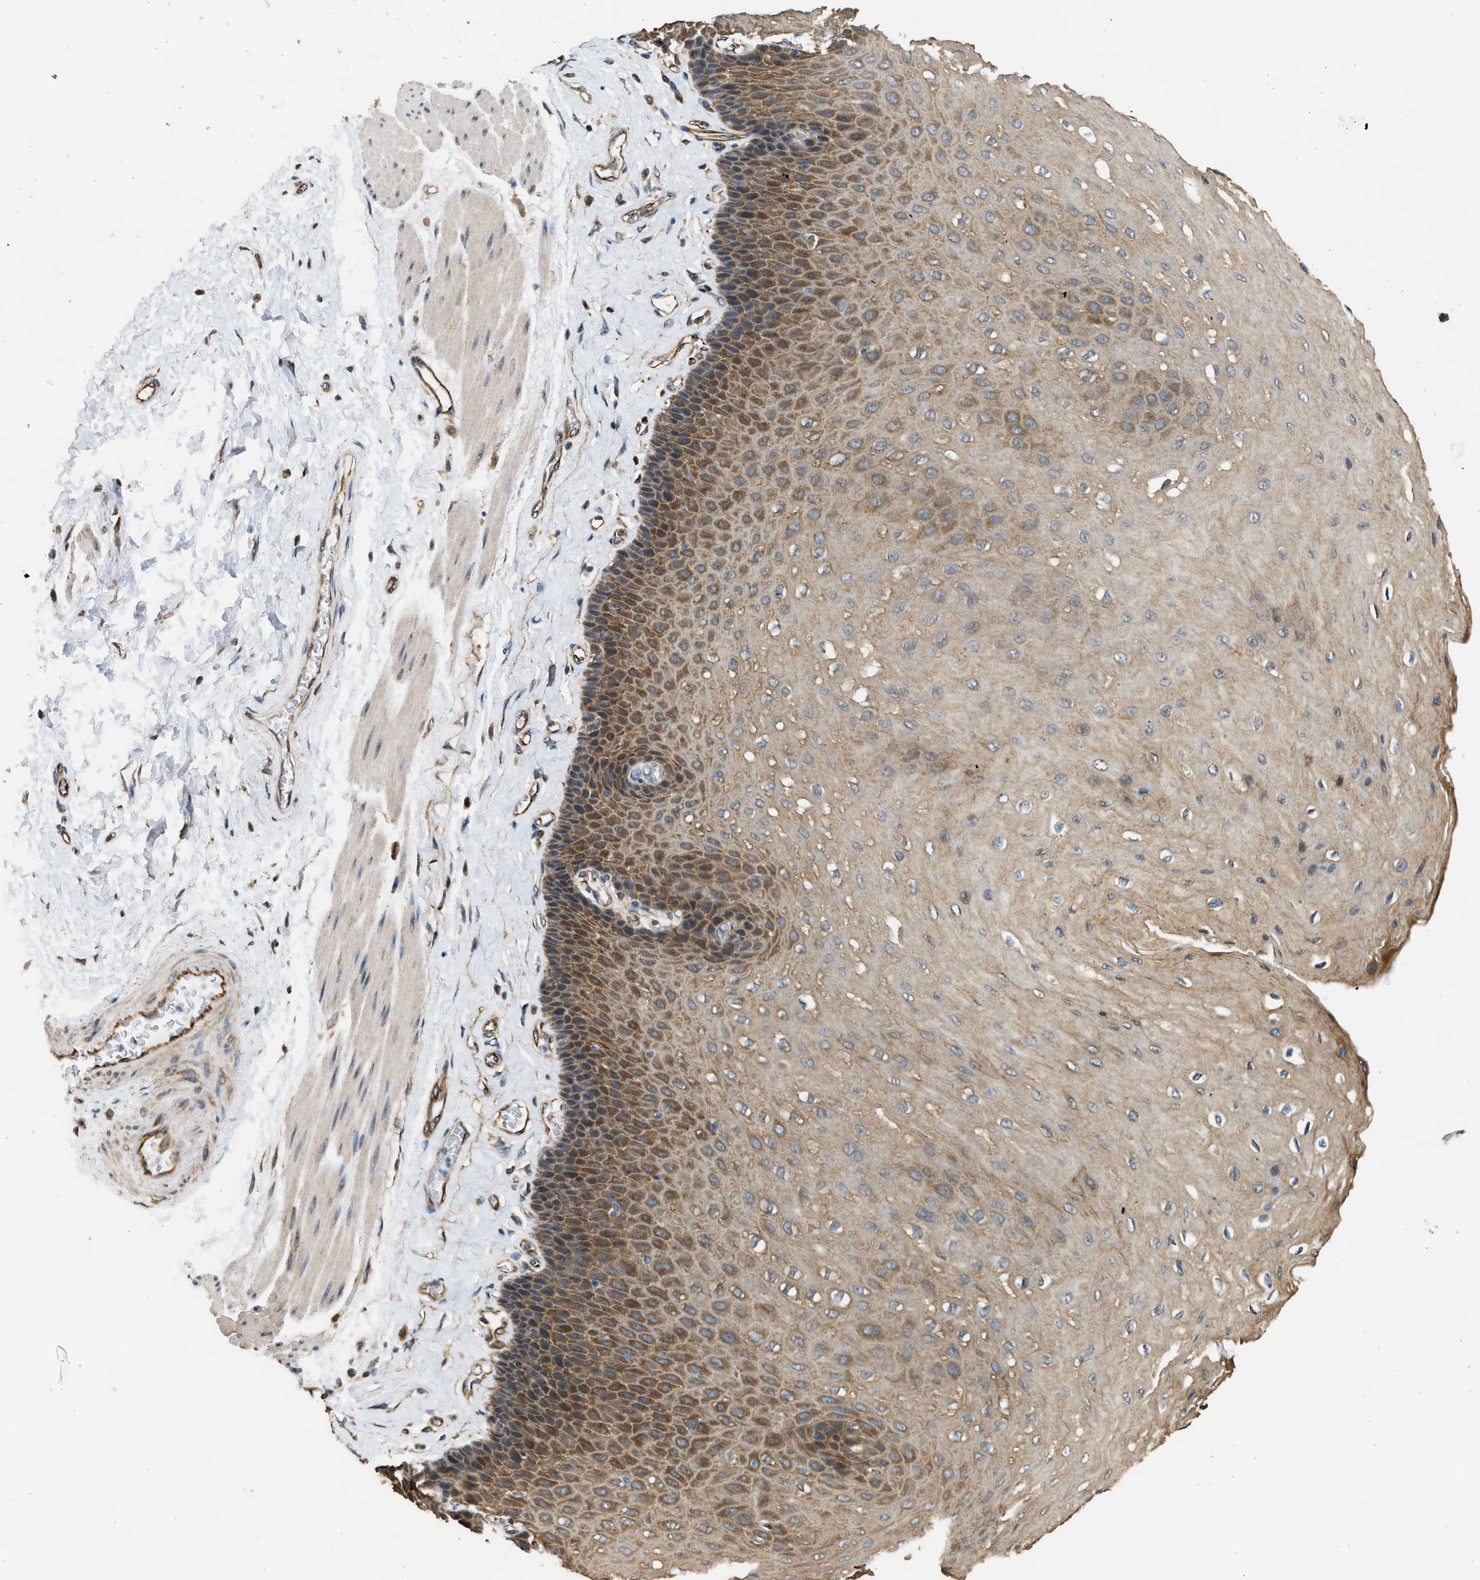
{"staining": {"intensity": "moderate", "quantity": ">75%", "location": "cytoplasmic/membranous"}, "tissue": "esophagus", "cell_type": "Squamous epithelial cells", "image_type": "normal", "snomed": [{"axis": "morphology", "description": "Normal tissue, NOS"}, {"axis": "topography", "description": "Esophagus"}], "caption": "Immunohistochemical staining of unremarkable esophagus displays moderate cytoplasmic/membranous protein positivity in about >75% of squamous epithelial cells. (IHC, brightfield microscopy, high magnification).", "gene": "PCLO", "patient": {"sex": "female", "age": 72}}